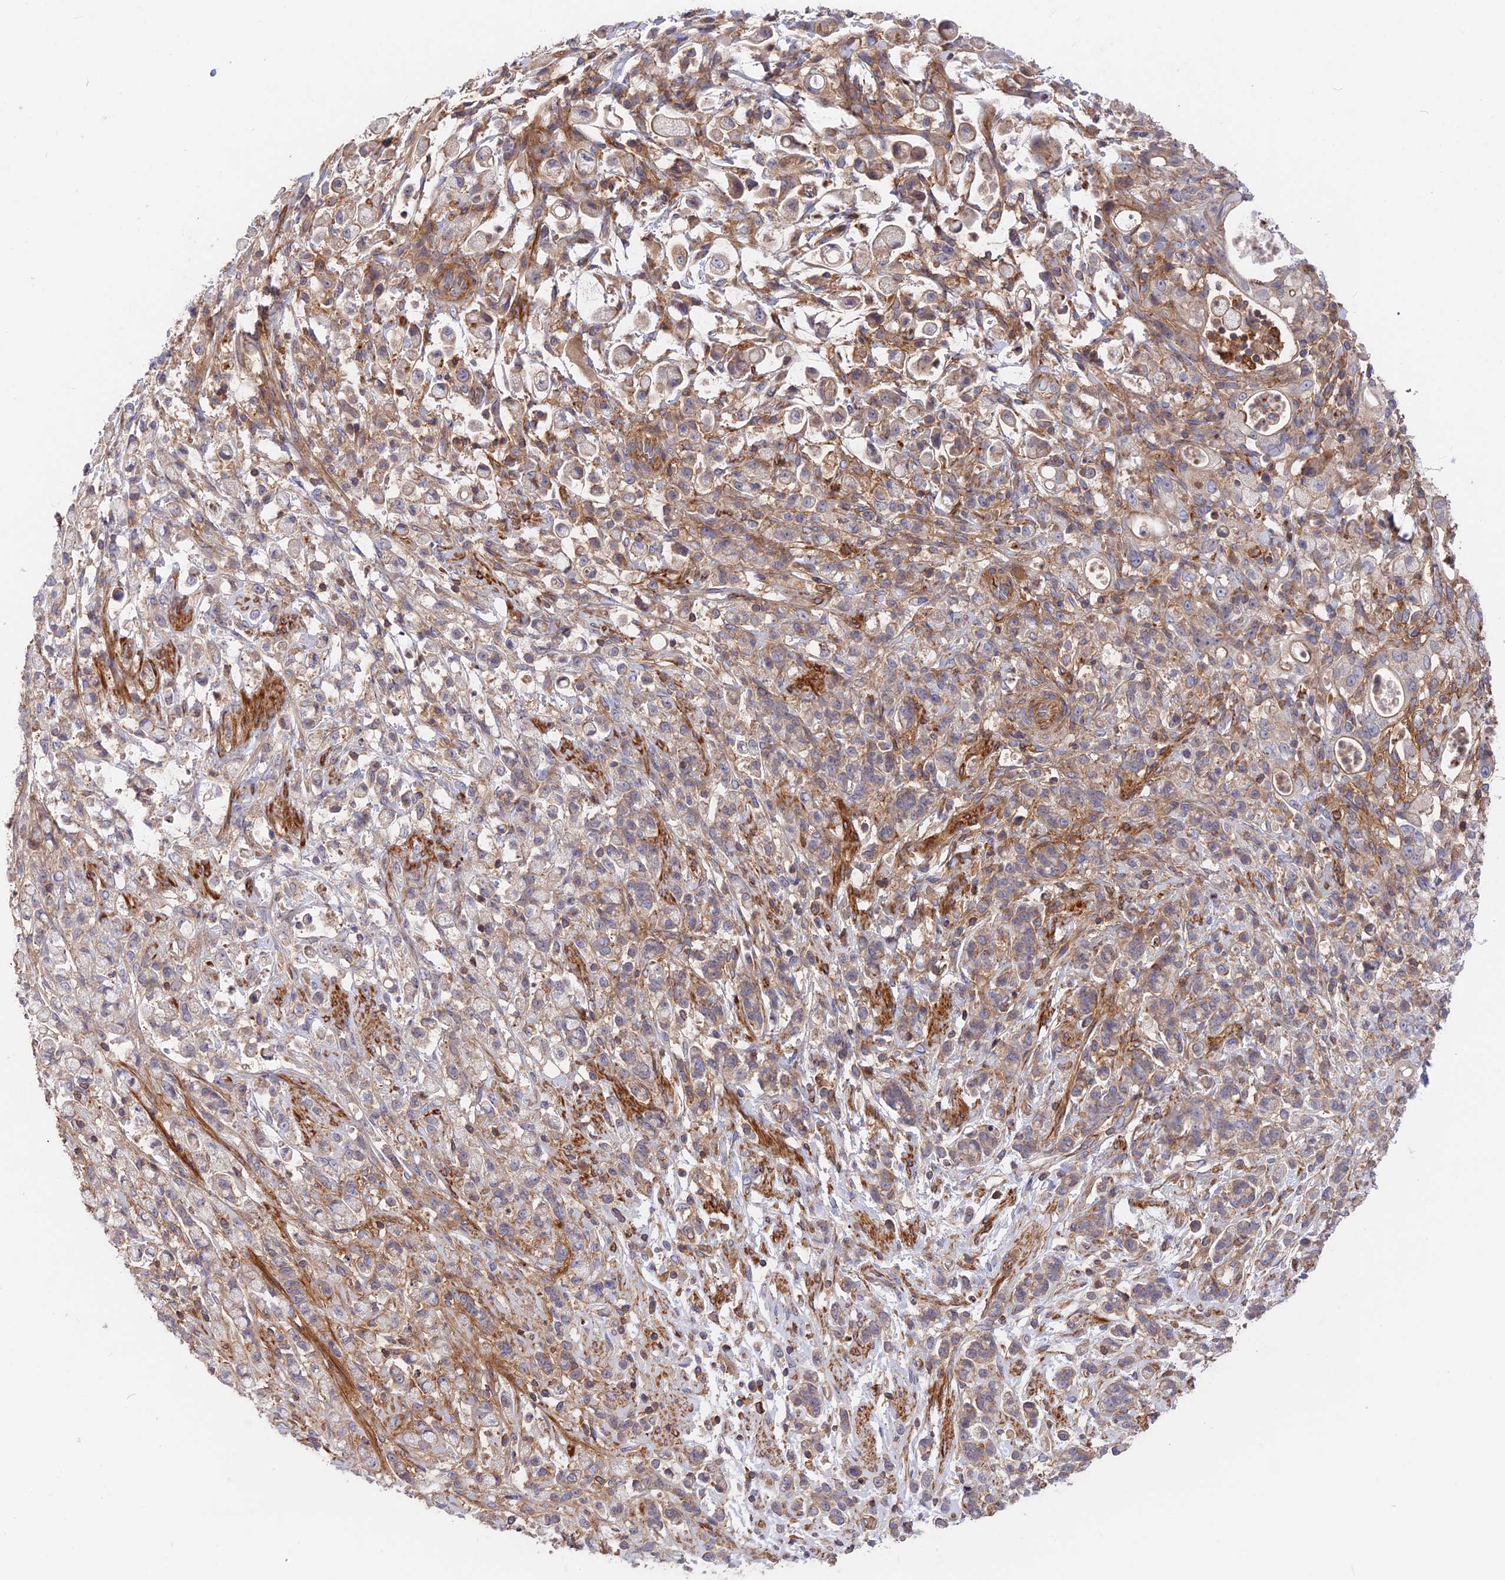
{"staining": {"intensity": "weak", "quantity": "<25%", "location": "cytoplasmic/membranous"}, "tissue": "stomach cancer", "cell_type": "Tumor cells", "image_type": "cancer", "snomed": [{"axis": "morphology", "description": "Adenocarcinoma, NOS"}, {"axis": "topography", "description": "Stomach"}], "caption": "Tumor cells show no significant positivity in adenocarcinoma (stomach). Nuclei are stained in blue.", "gene": "CPNE7", "patient": {"sex": "female", "age": 60}}